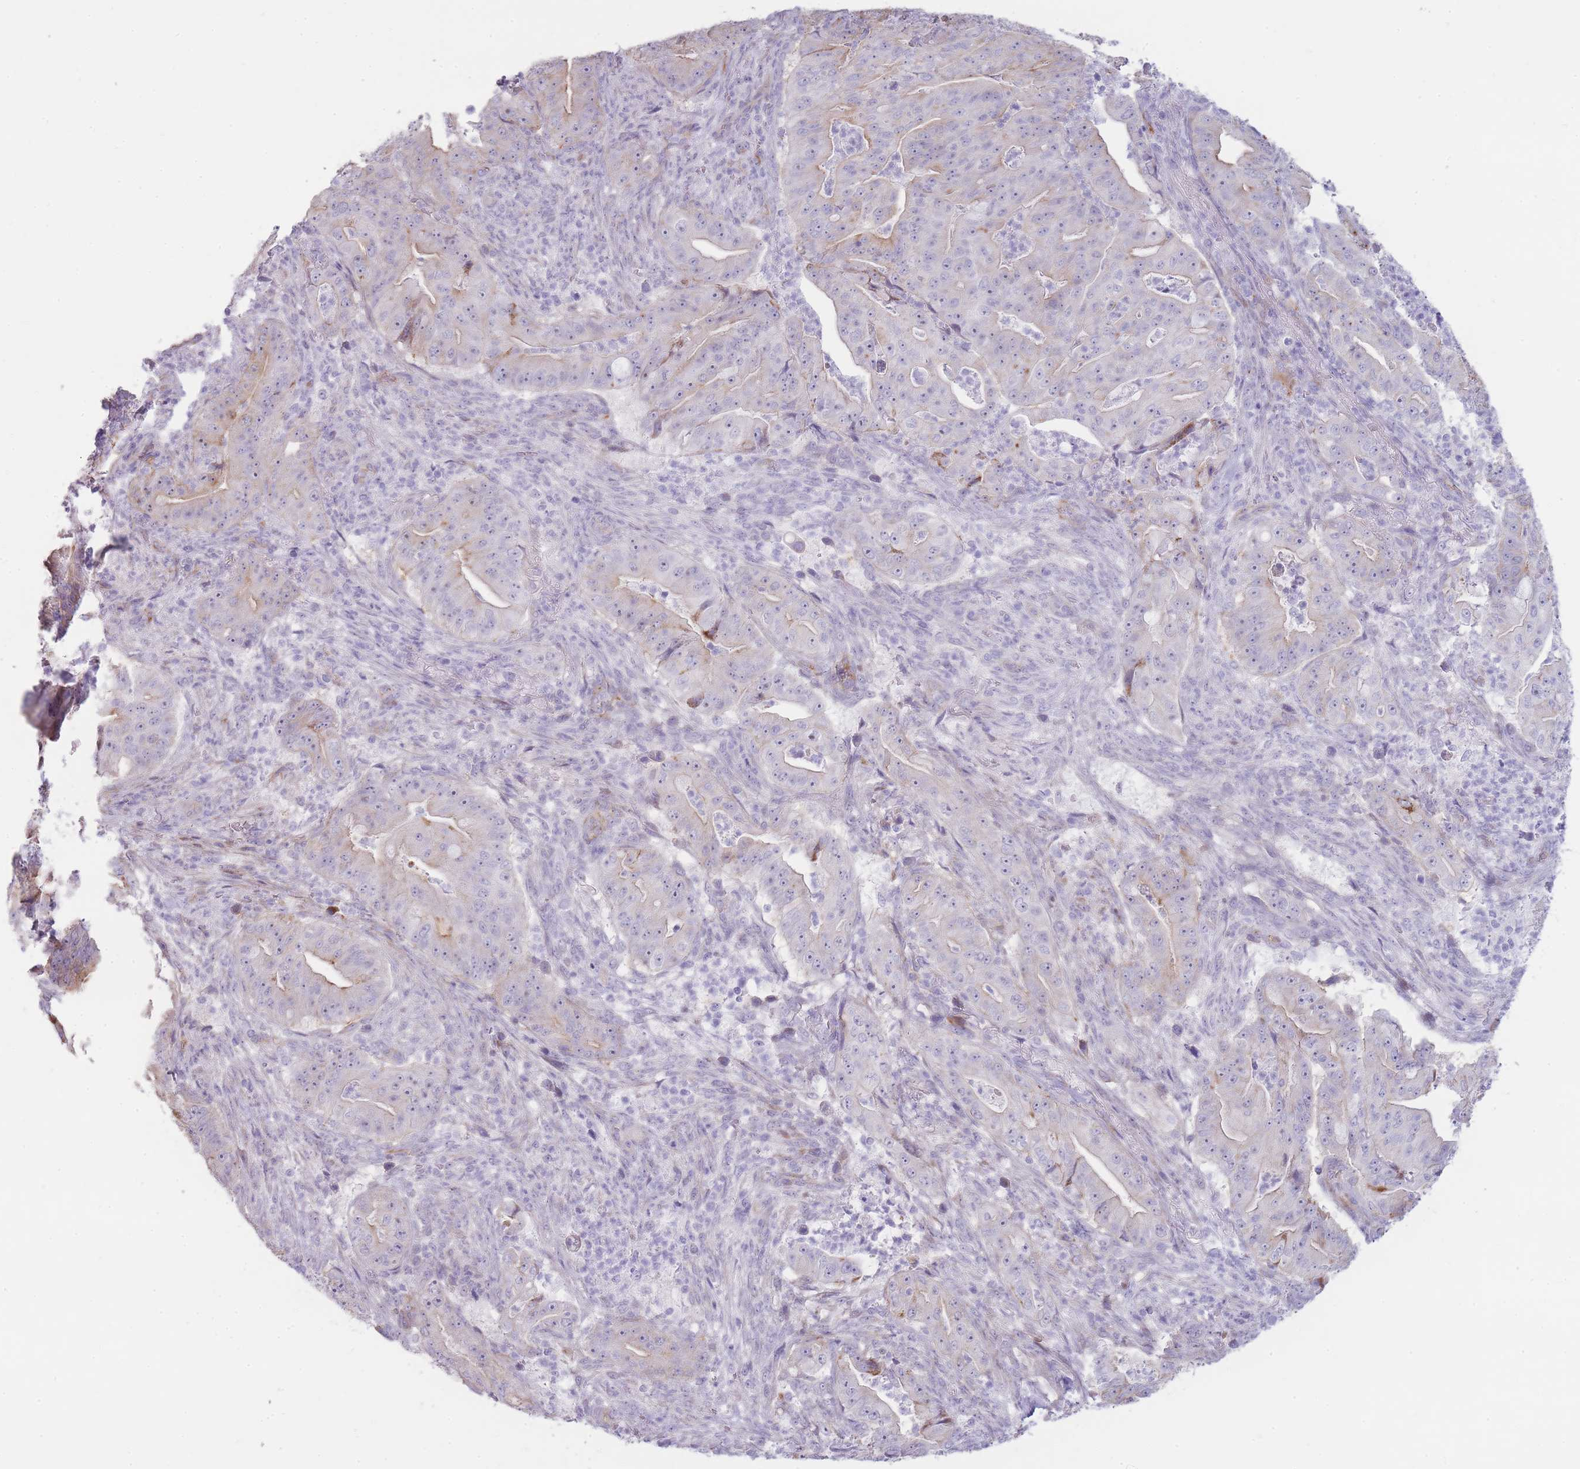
{"staining": {"intensity": "weak", "quantity": "<25%", "location": "cytoplasmic/membranous"}, "tissue": "pancreatic cancer", "cell_type": "Tumor cells", "image_type": "cancer", "snomed": [{"axis": "morphology", "description": "Adenocarcinoma, NOS"}, {"axis": "topography", "description": "Pancreas"}], "caption": "This is an immunohistochemistry image of human pancreatic cancer. There is no expression in tumor cells.", "gene": "UTP14A", "patient": {"sex": "male", "age": 71}}